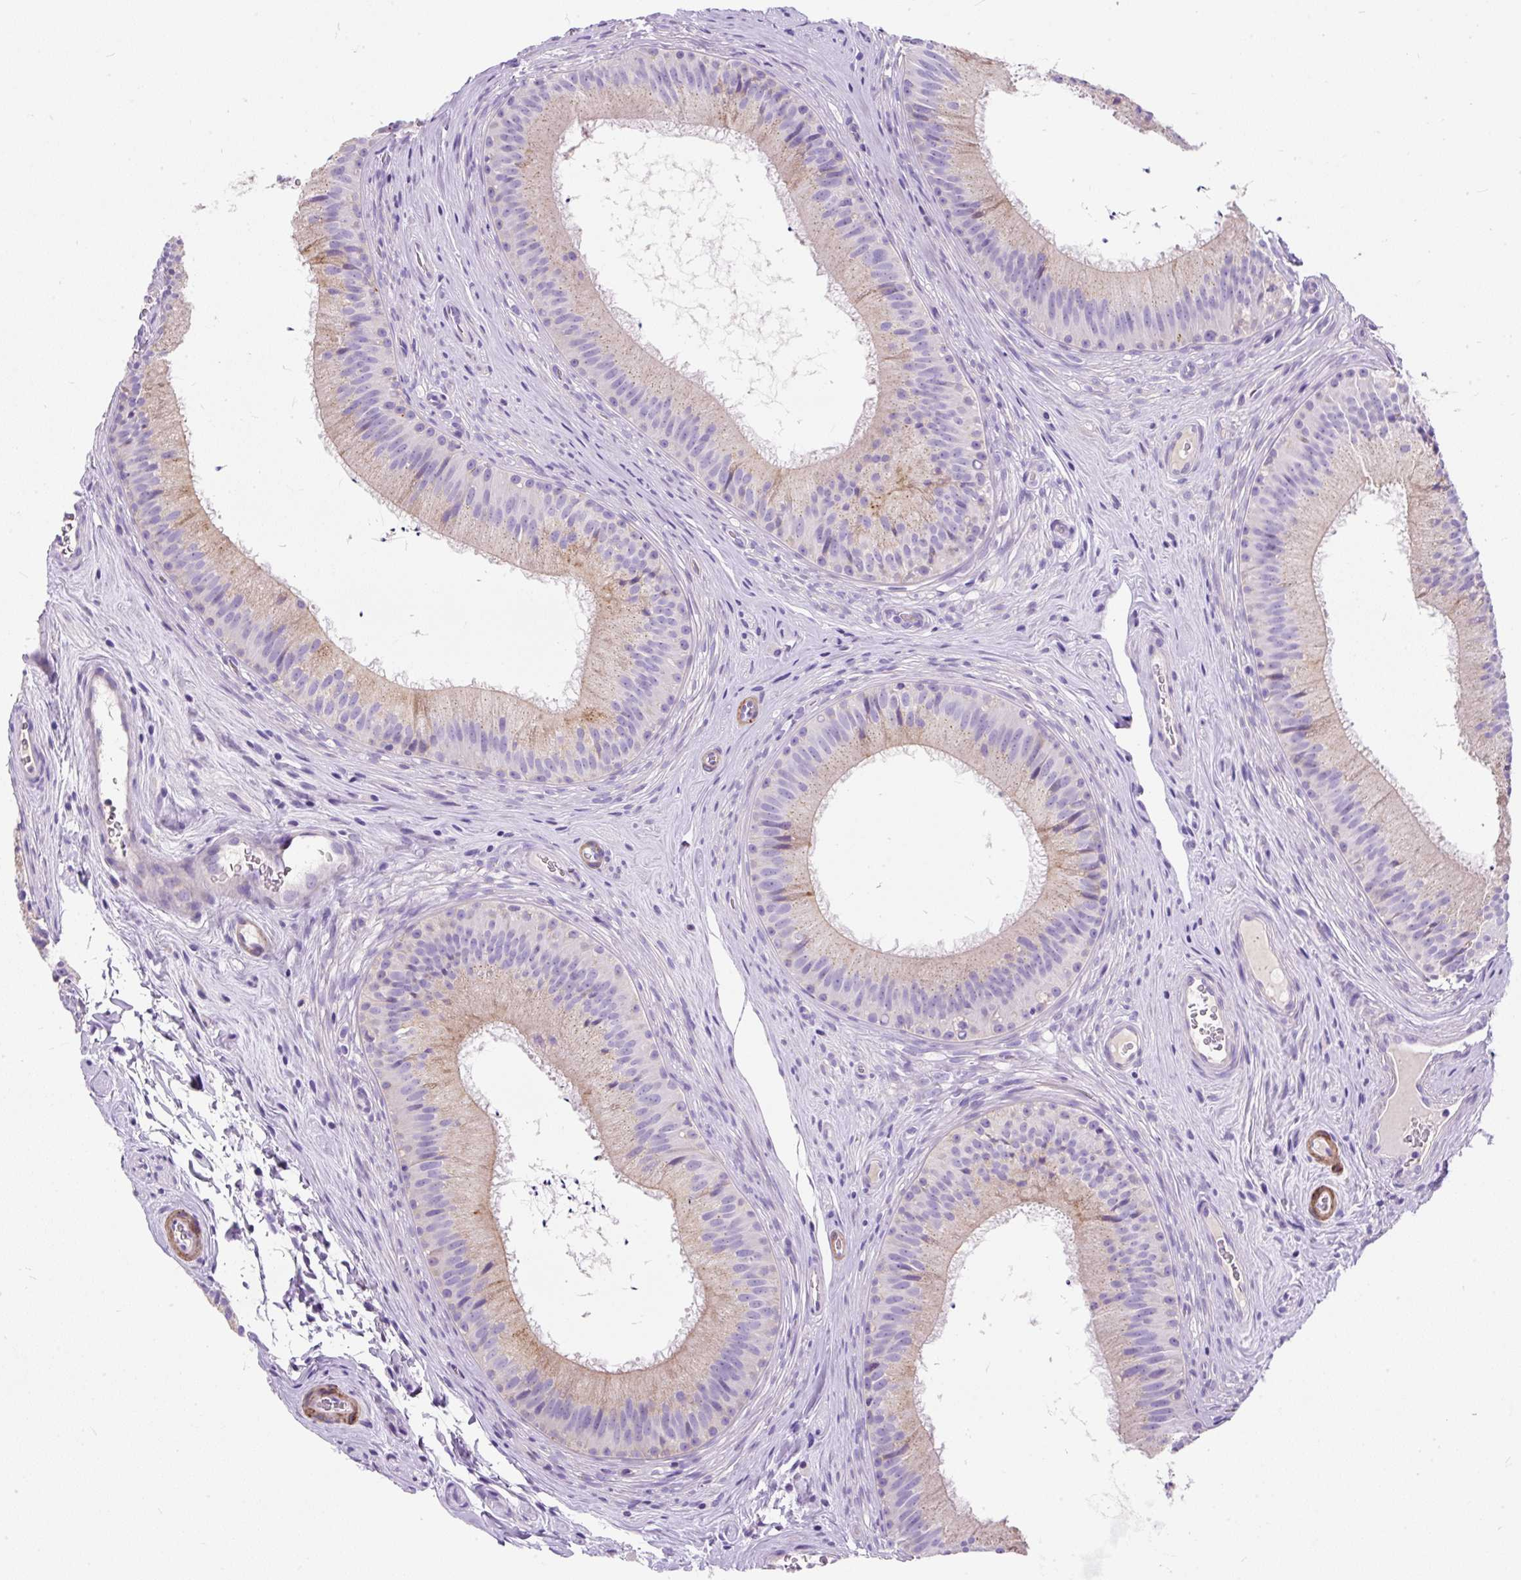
{"staining": {"intensity": "weak", "quantity": "25%-75%", "location": "cytoplasmic/membranous"}, "tissue": "epididymis", "cell_type": "Glandular cells", "image_type": "normal", "snomed": [{"axis": "morphology", "description": "Normal tissue, NOS"}, {"axis": "topography", "description": "Epididymis"}], "caption": "Glandular cells reveal low levels of weak cytoplasmic/membranous staining in approximately 25%-75% of cells in normal human epididymis. The staining was performed using DAB (3,3'-diaminobenzidine), with brown indicating positive protein expression. Nuclei are stained blue with hematoxylin.", "gene": "SUSD5", "patient": {"sex": "male", "age": 24}}